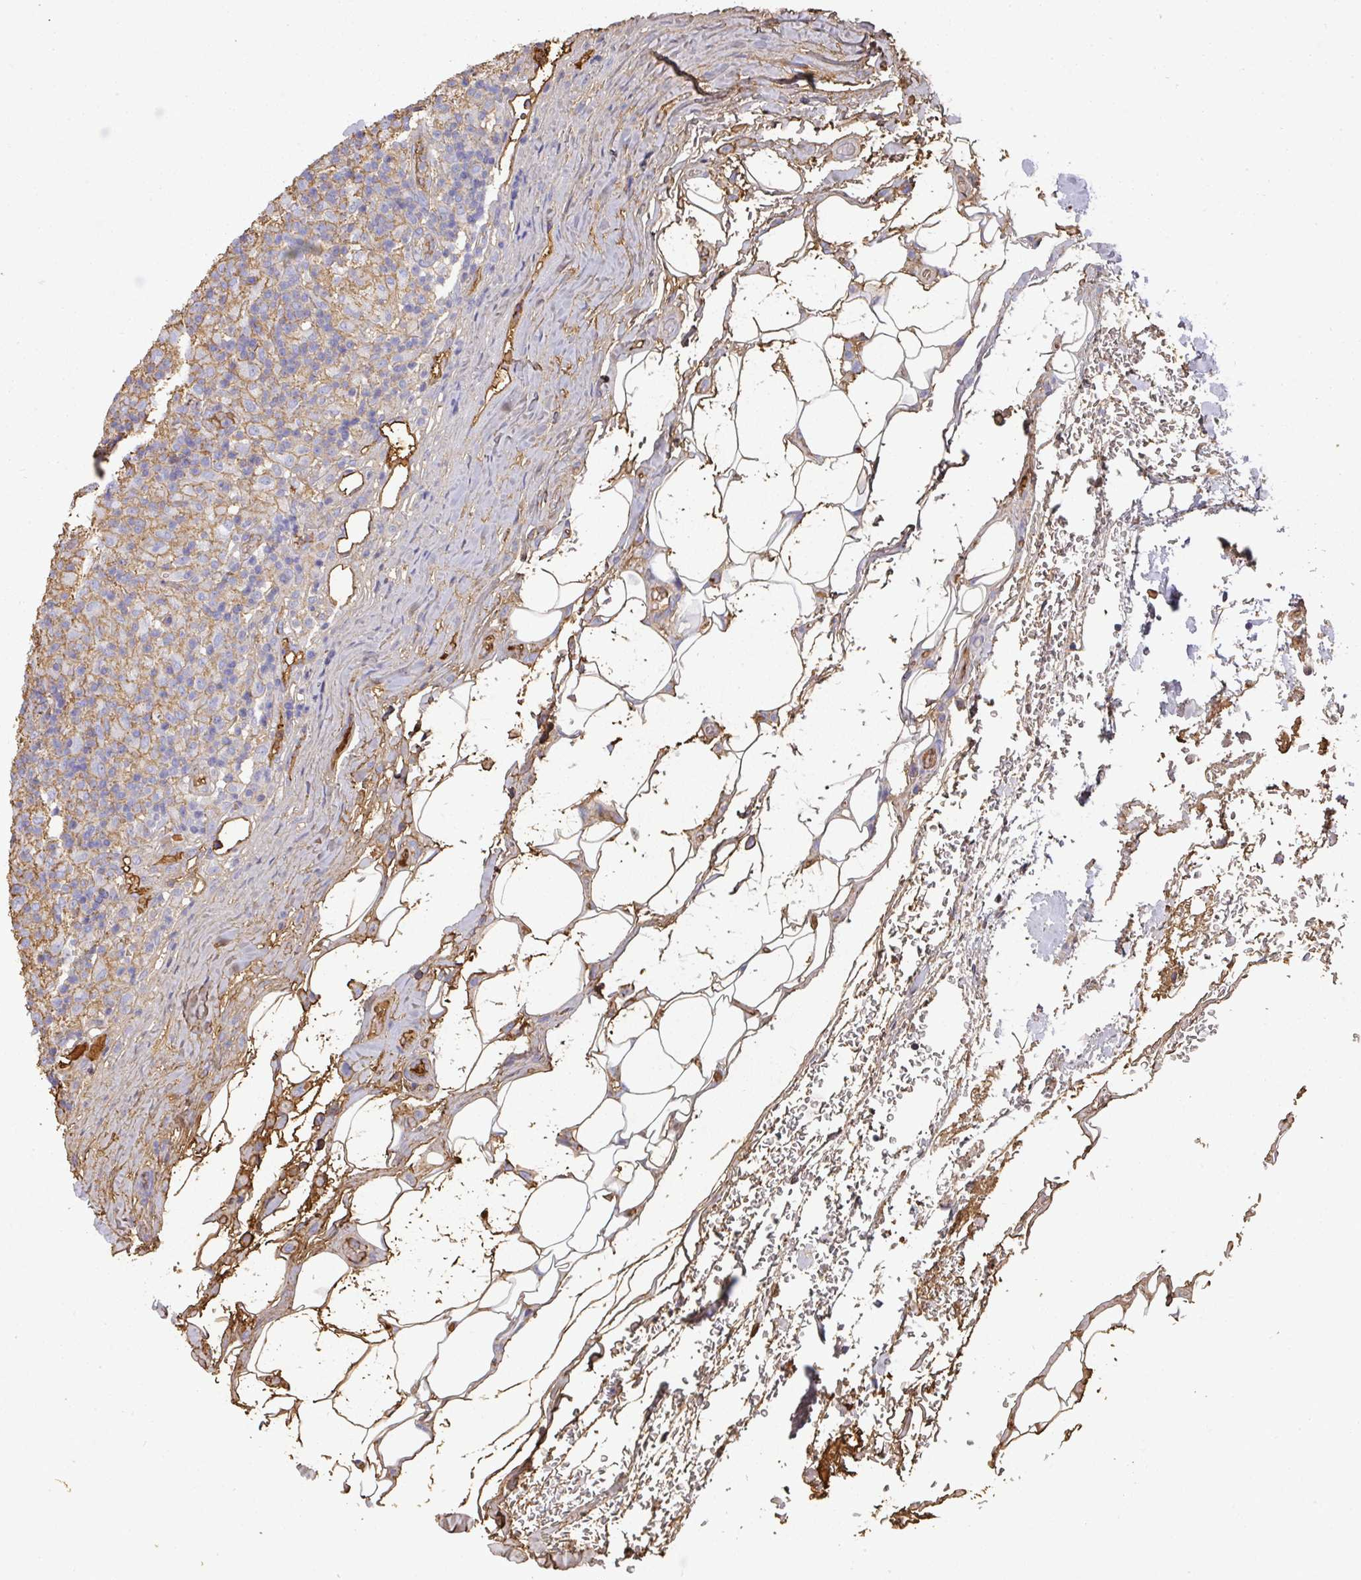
{"staining": {"intensity": "negative", "quantity": "none", "location": "none"}, "tissue": "lymphoma", "cell_type": "Tumor cells", "image_type": "cancer", "snomed": [{"axis": "morphology", "description": "Hodgkin's disease, NOS"}, {"axis": "topography", "description": "Lymph node"}], "caption": "Lymphoma was stained to show a protein in brown. There is no significant staining in tumor cells.", "gene": "ALB", "patient": {"sex": "male", "age": 70}}